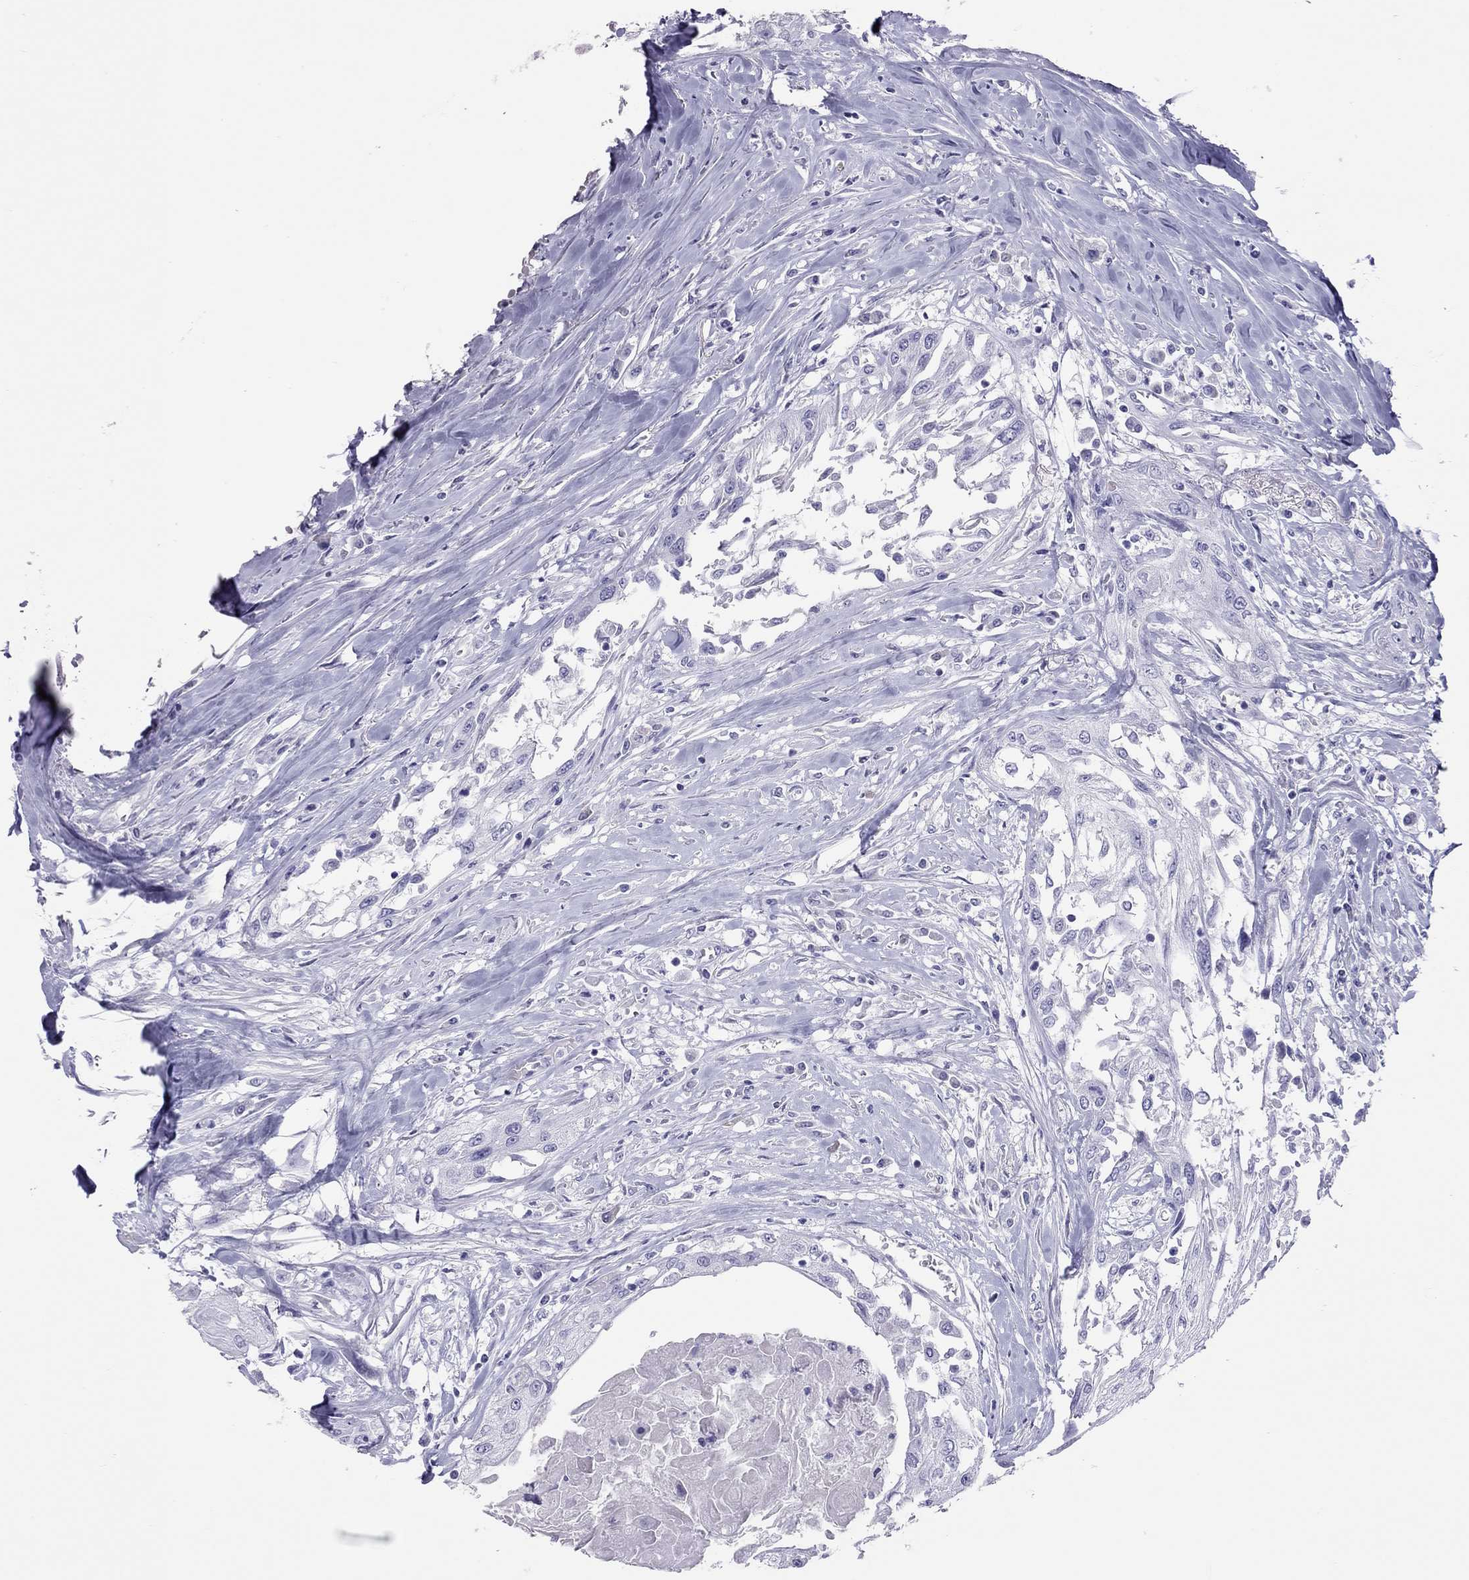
{"staining": {"intensity": "negative", "quantity": "none", "location": "none"}, "tissue": "head and neck cancer", "cell_type": "Tumor cells", "image_type": "cancer", "snomed": [{"axis": "morphology", "description": "Normal tissue, NOS"}, {"axis": "morphology", "description": "Squamous cell carcinoma, NOS"}, {"axis": "topography", "description": "Oral tissue"}, {"axis": "topography", "description": "Peripheral nerve tissue"}, {"axis": "topography", "description": "Head-Neck"}], "caption": "Protein analysis of head and neck squamous cell carcinoma shows no significant positivity in tumor cells.", "gene": "STAG3", "patient": {"sex": "female", "age": 59}}